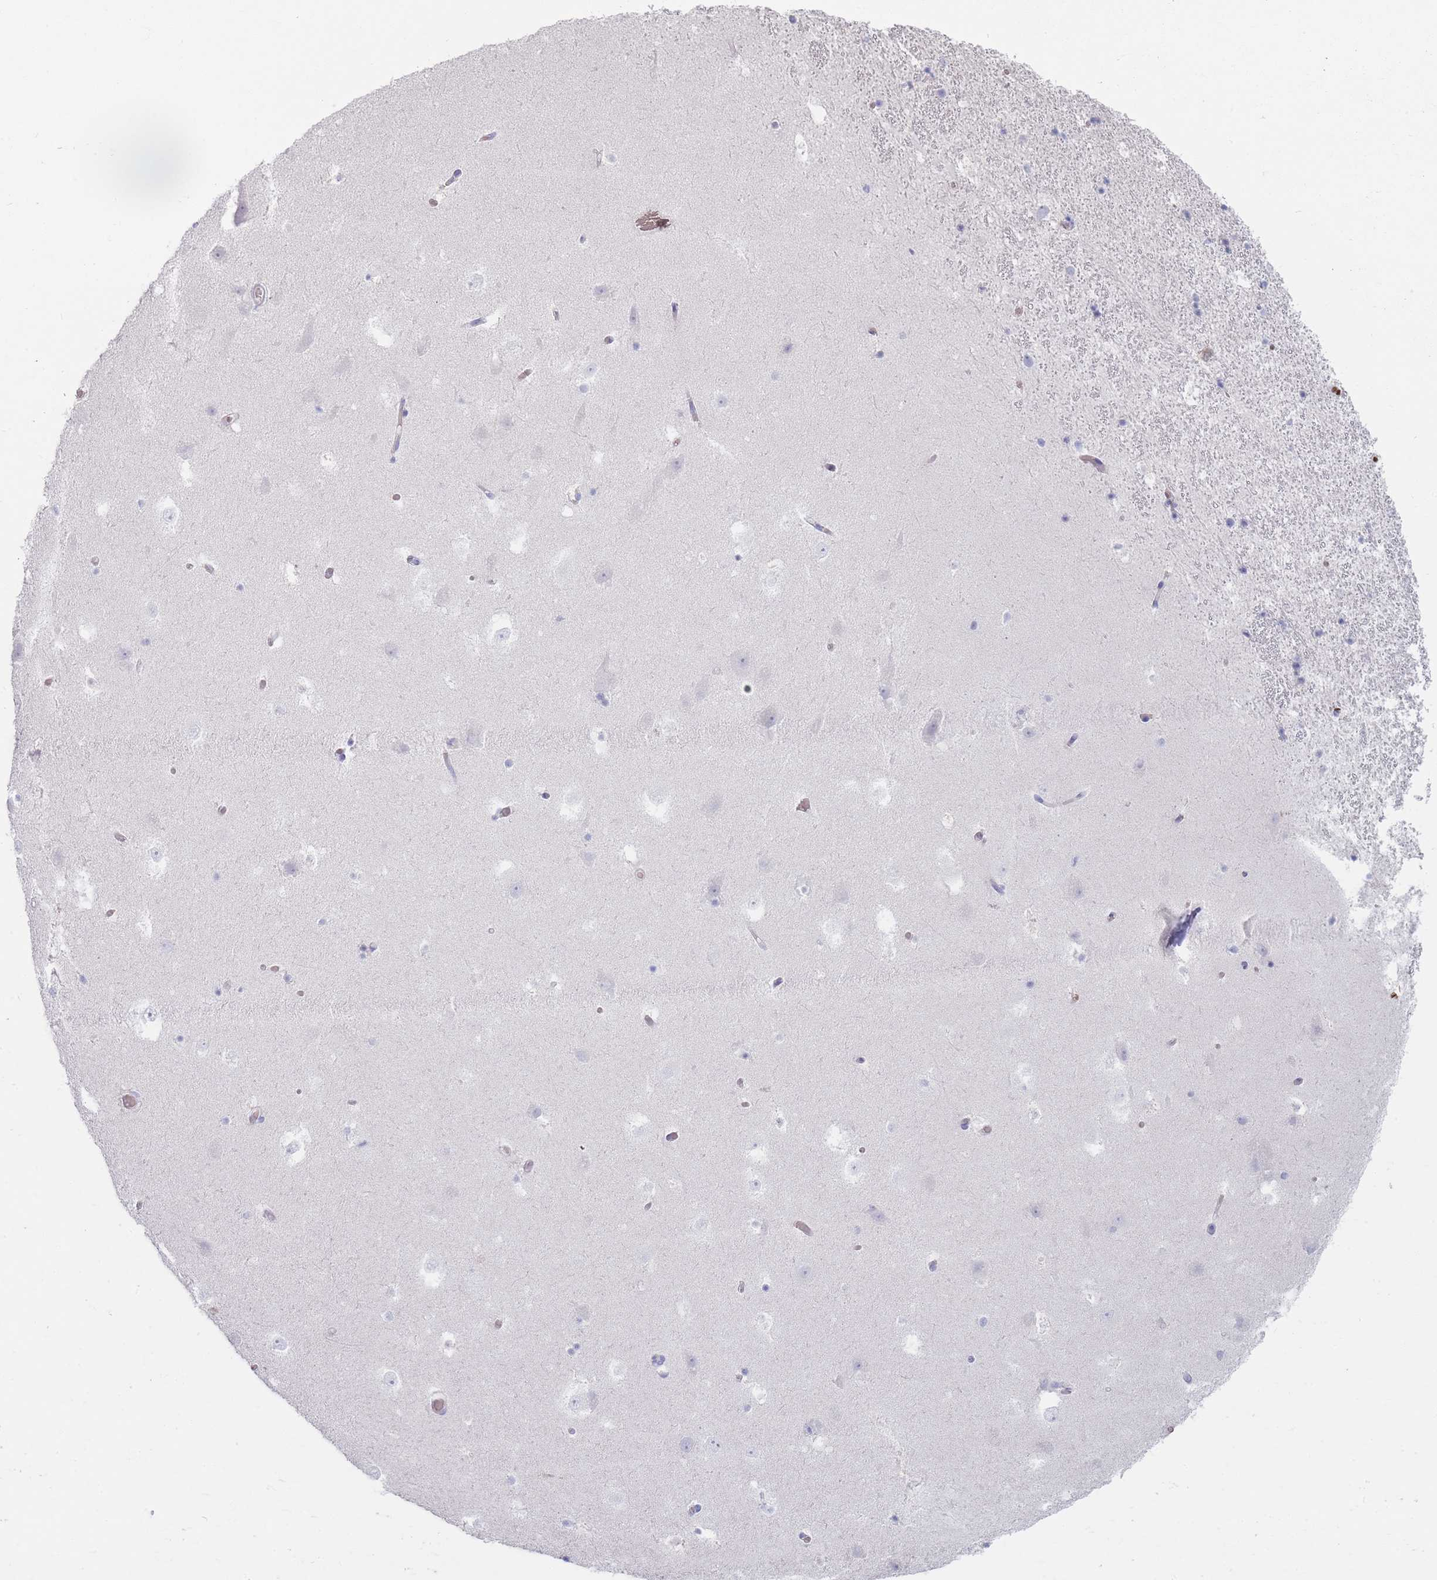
{"staining": {"intensity": "negative", "quantity": "none", "location": "none"}, "tissue": "hippocampus", "cell_type": "Glial cells", "image_type": "normal", "snomed": [{"axis": "morphology", "description": "Normal tissue, NOS"}, {"axis": "topography", "description": "Hippocampus"}], "caption": "This micrograph is of unremarkable hippocampus stained with IHC to label a protein in brown with the nuclei are counter-stained blue. There is no expression in glial cells.", "gene": "ENSG00000284931", "patient": {"sex": "female", "age": 52}}